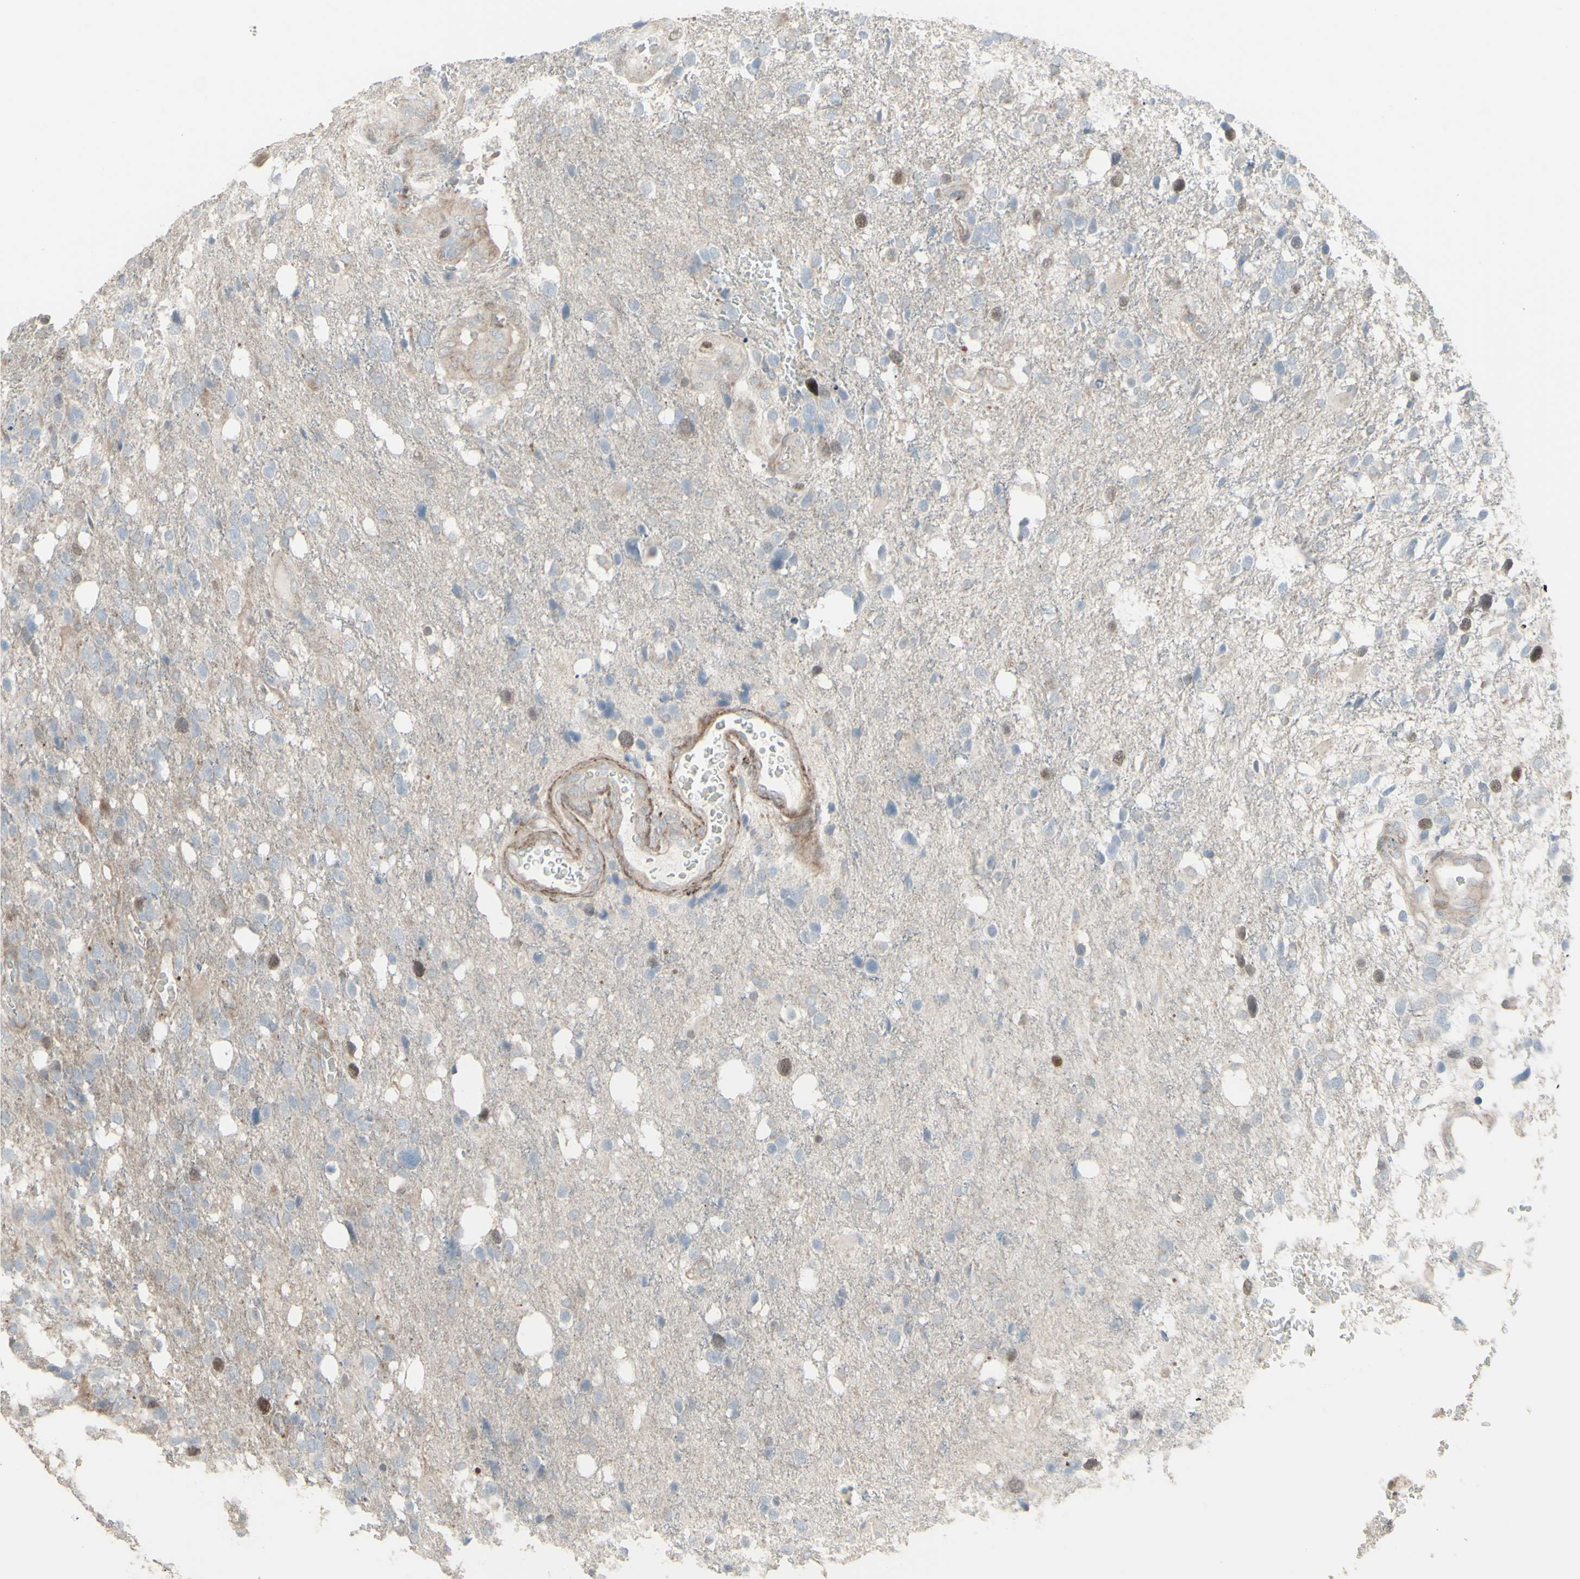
{"staining": {"intensity": "moderate", "quantity": "<25%", "location": "nuclear"}, "tissue": "glioma", "cell_type": "Tumor cells", "image_type": "cancer", "snomed": [{"axis": "morphology", "description": "Glioma, malignant, High grade"}, {"axis": "topography", "description": "Brain"}], "caption": "Moderate nuclear expression is present in about <25% of tumor cells in malignant glioma (high-grade).", "gene": "GMNN", "patient": {"sex": "female", "age": 58}}